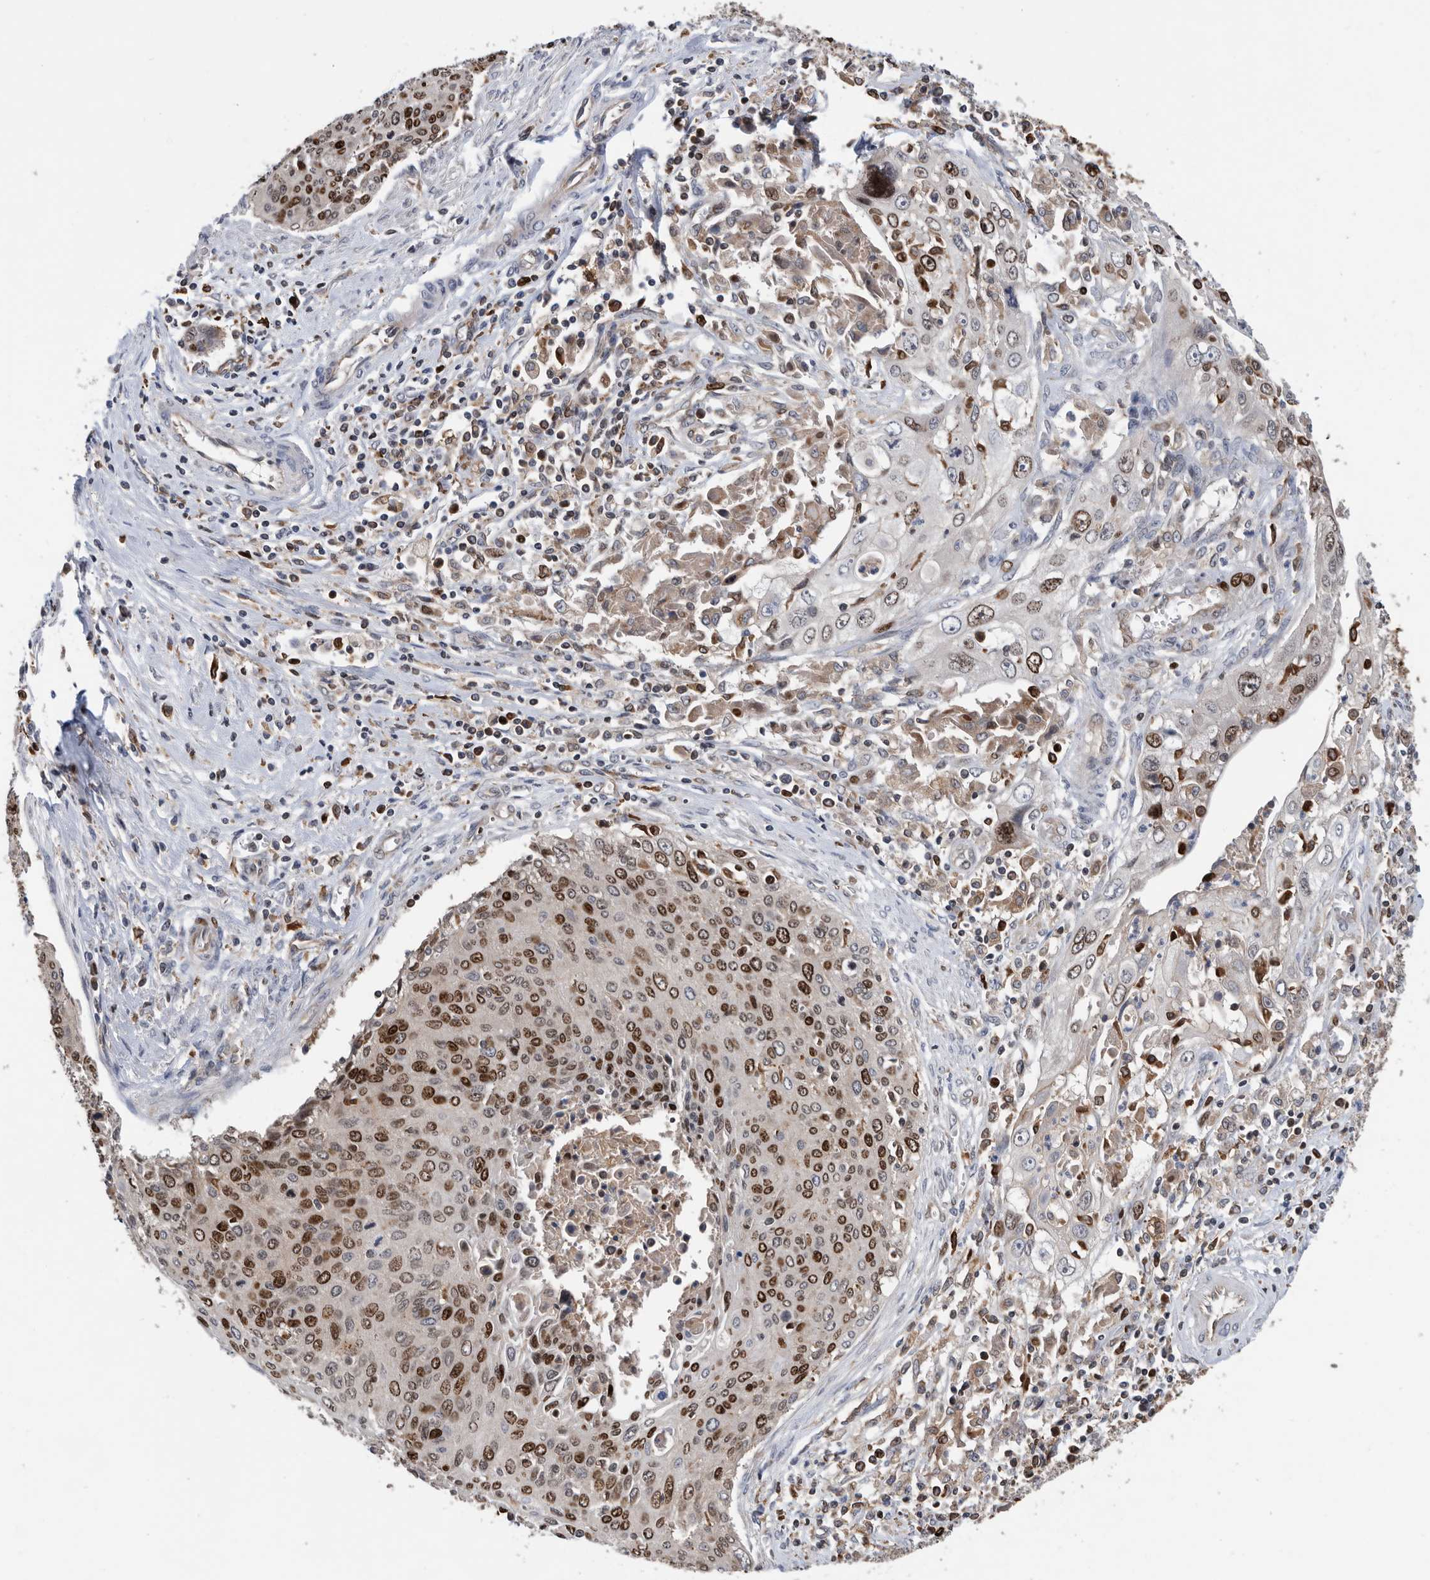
{"staining": {"intensity": "strong", "quantity": ">75%", "location": "nuclear"}, "tissue": "cervical cancer", "cell_type": "Tumor cells", "image_type": "cancer", "snomed": [{"axis": "morphology", "description": "Squamous cell carcinoma, NOS"}, {"axis": "topography", "description": "Cervix"}], "caption": "Cervical cancer tissue reveals strong nuclear positivity in about >75% of tumor cells", "gene": "ATAD2", "patient": {"sex": "female", "age": 55}}